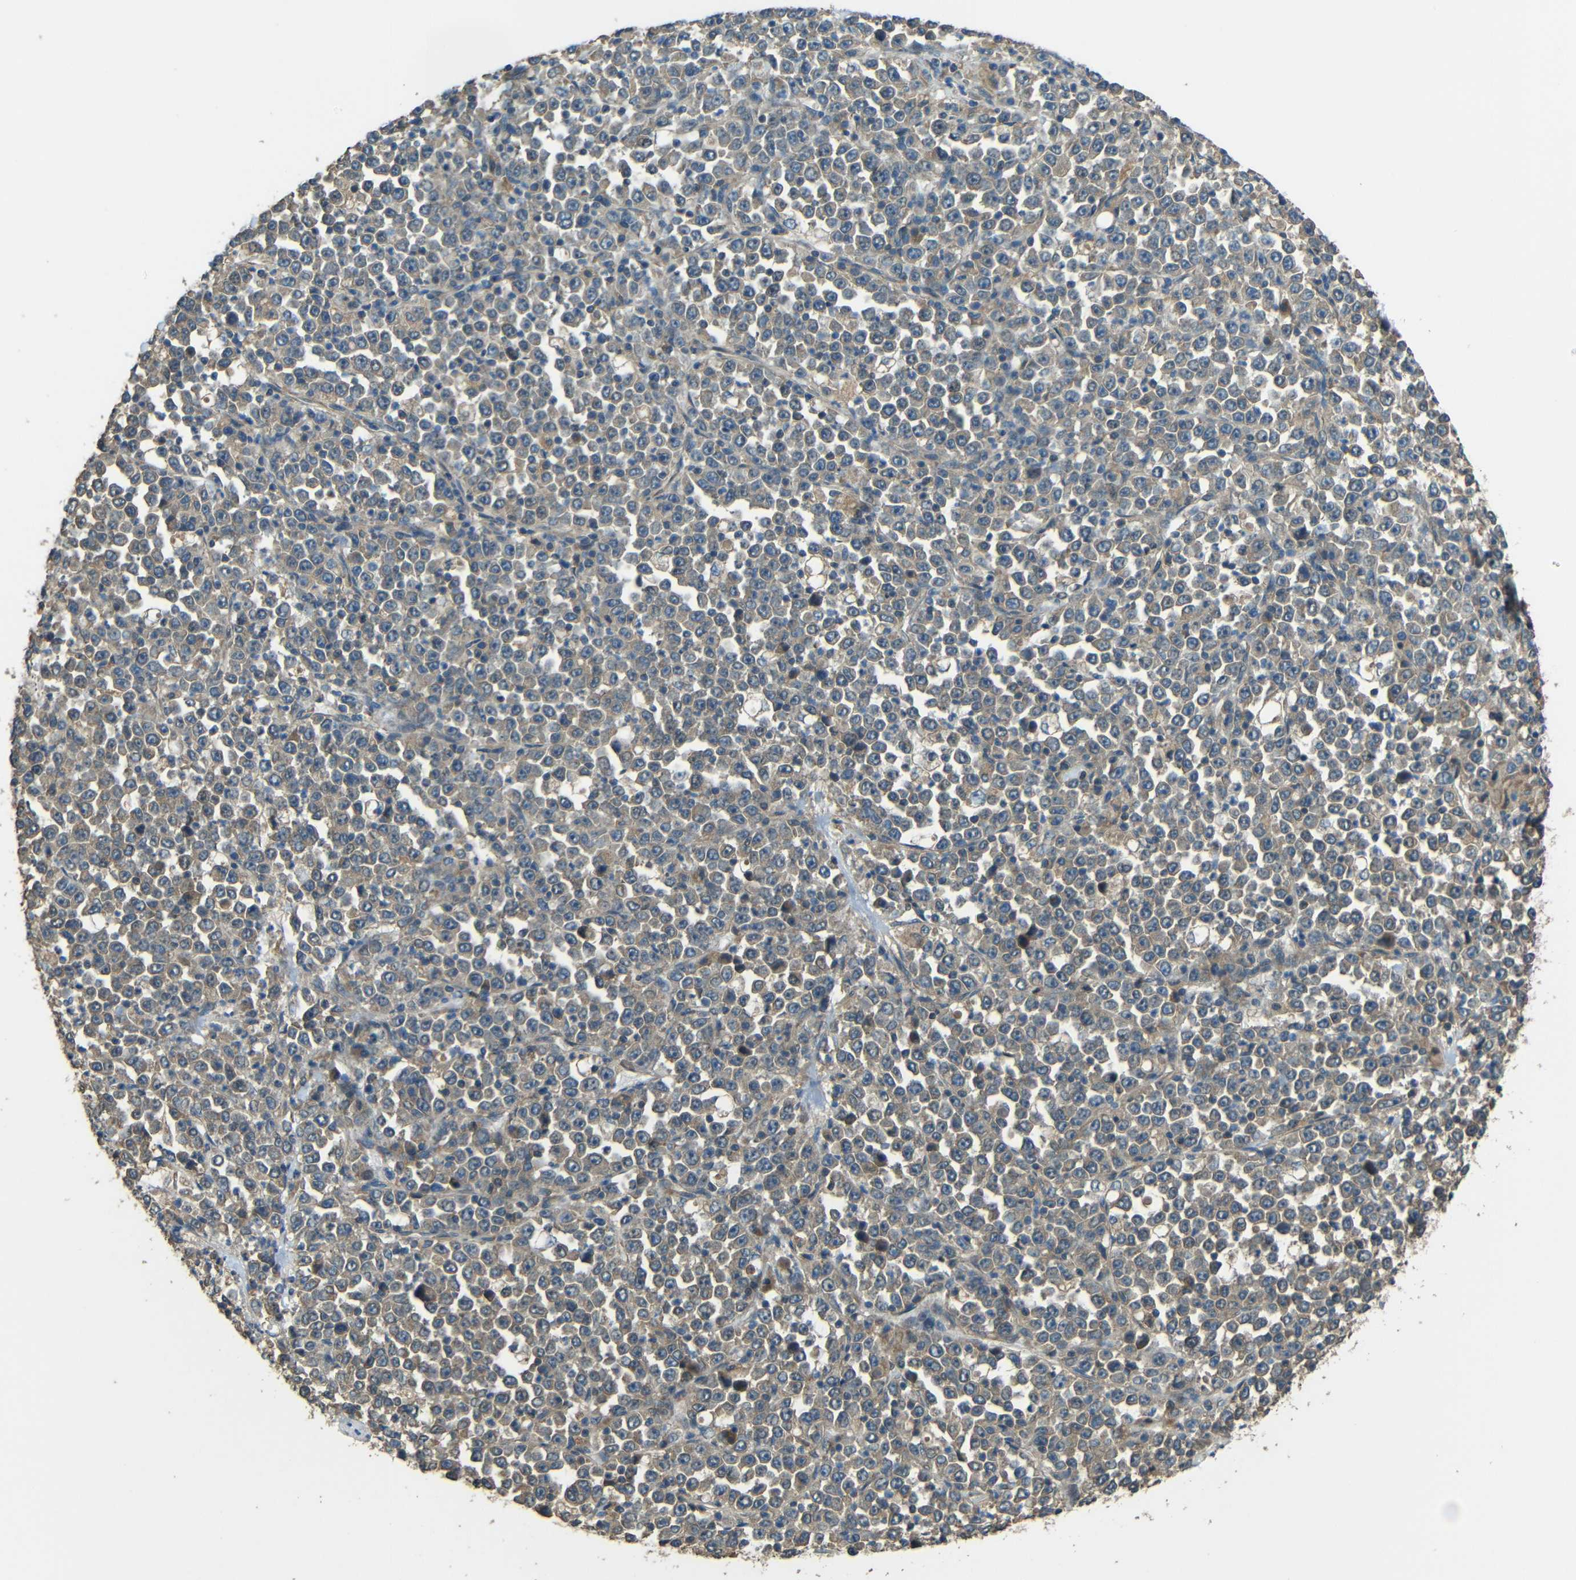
{"staining": {"intensity": "weak", "quantity": "25%-75%", "location": "cytoplasmic/membranous"}, "tissue": "stomach cancer", "cell_type": "Tumor cells", "image_type": "cancer", "snomed": [{"axis": "morphology", "description": "Normal tissue, NOS"}, {"axis": "morphology", "description": "Adenocarcinoma, NOS"}, {"axis": "topography", "description": "Stomach, upper"}, {"axis": "topography", "description": "Stomach"}], "caption": "Immunohistochemical staining of human stomach cancer (adenocarcinoma) reveals weak cytoplasmic/membranous protein staining in about 25%-75% of tumor cells.", "gene": "ACACA", "patient": {"sex": "male", "age": 59}}